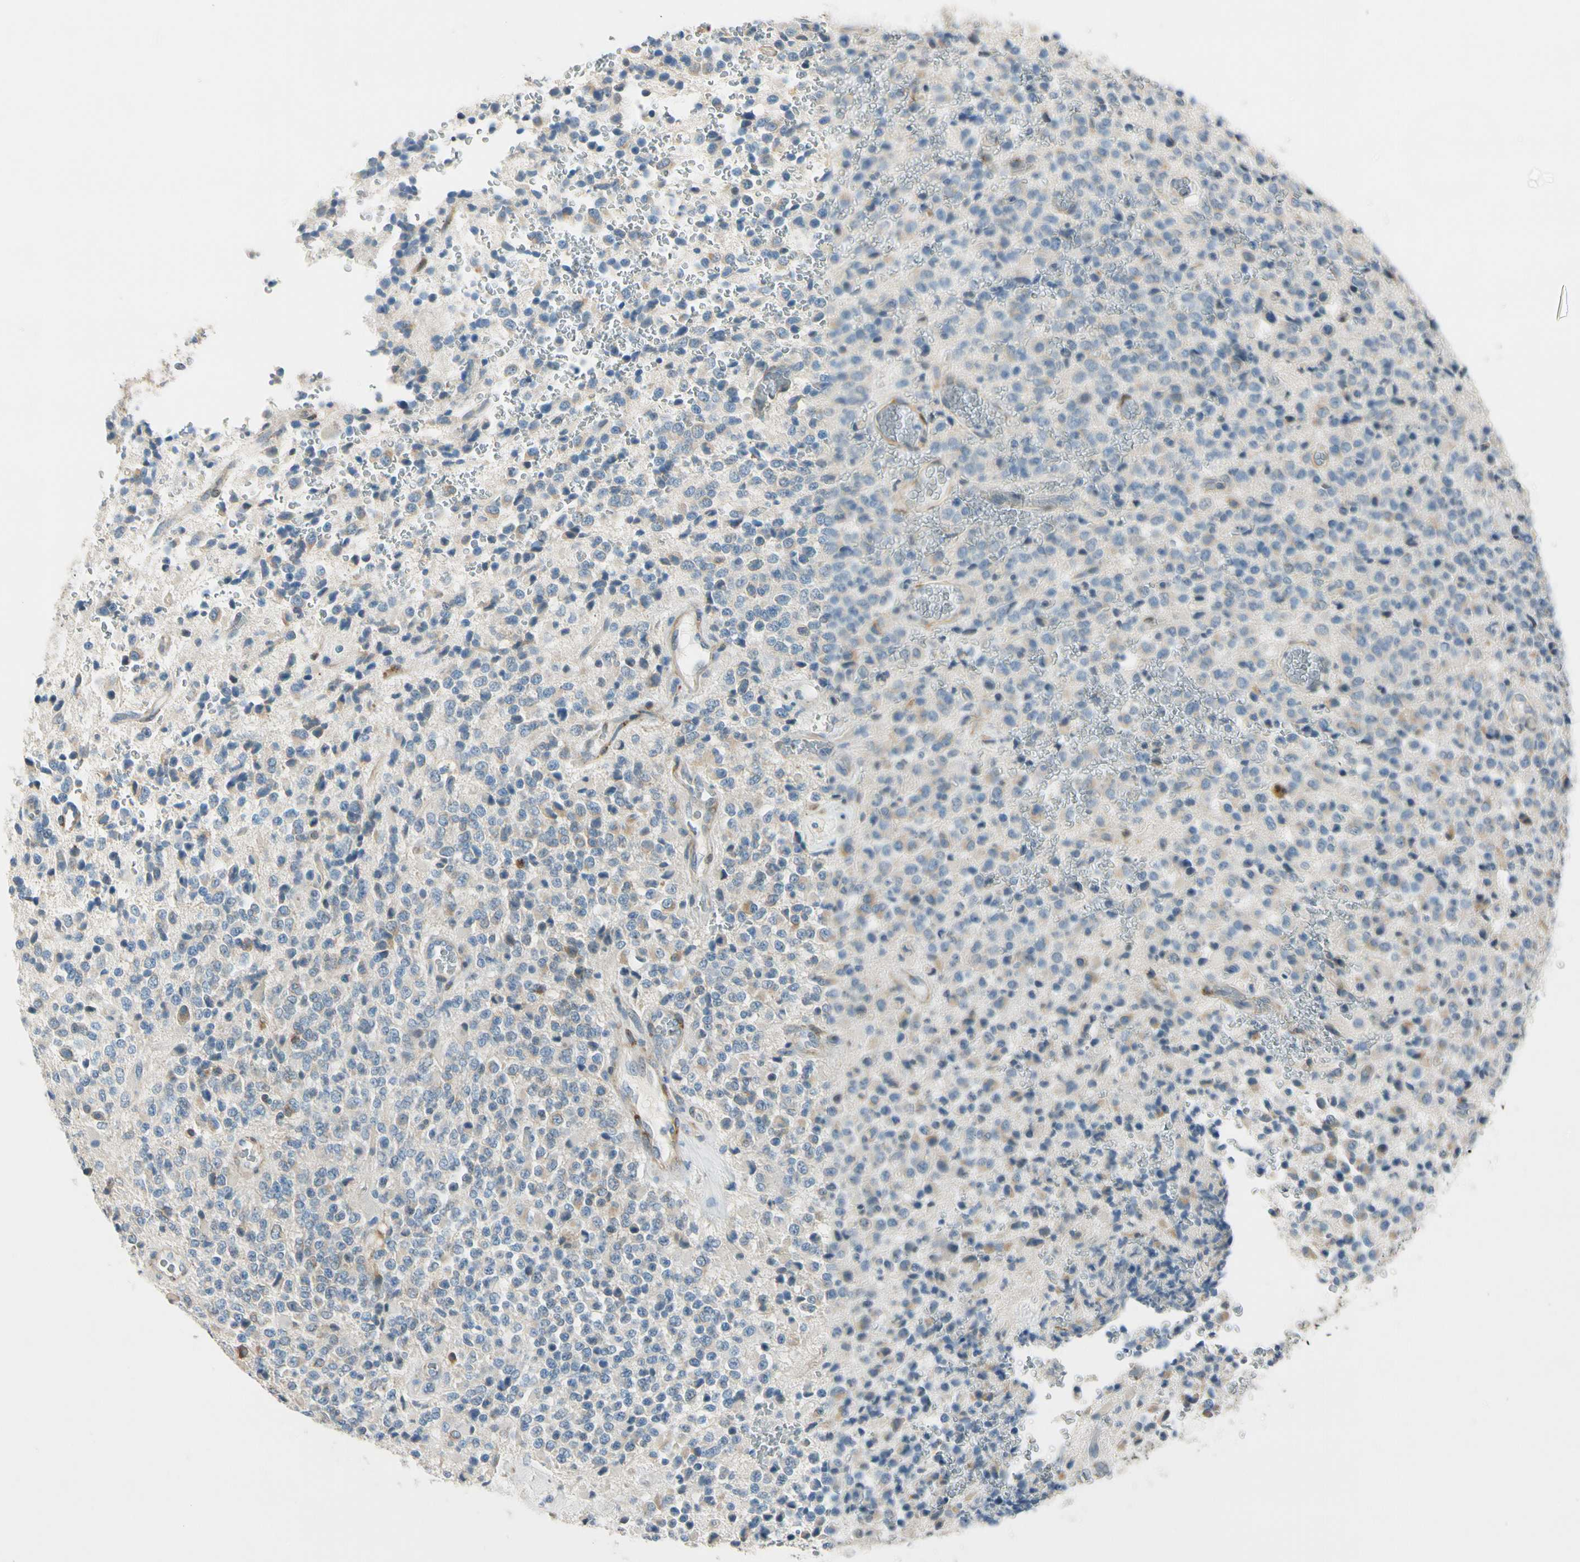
{"staining": {"intensity": "weak", "quantity": "25%-75%", "location": "cytoplasmic/membranous"}, "tissue": "glioma", "cell_type": "Tumor cells", "image_type": "cancer", "snomed": [{"axis": "morphology", "description": "Glioma, malignant, High grade"}, {"axis": "topography", "description": "pancreas cauda"}], "caption": "Immunohistochemistry (IHC) micrograph of human glioma stained for a protein (brown), which shows low levels of weak cytoplasmic/membranous positivity in about 25%-75% of tumor cells.", "gene": "FKBP7", "patient": {"sex": "male", "age": 60}}